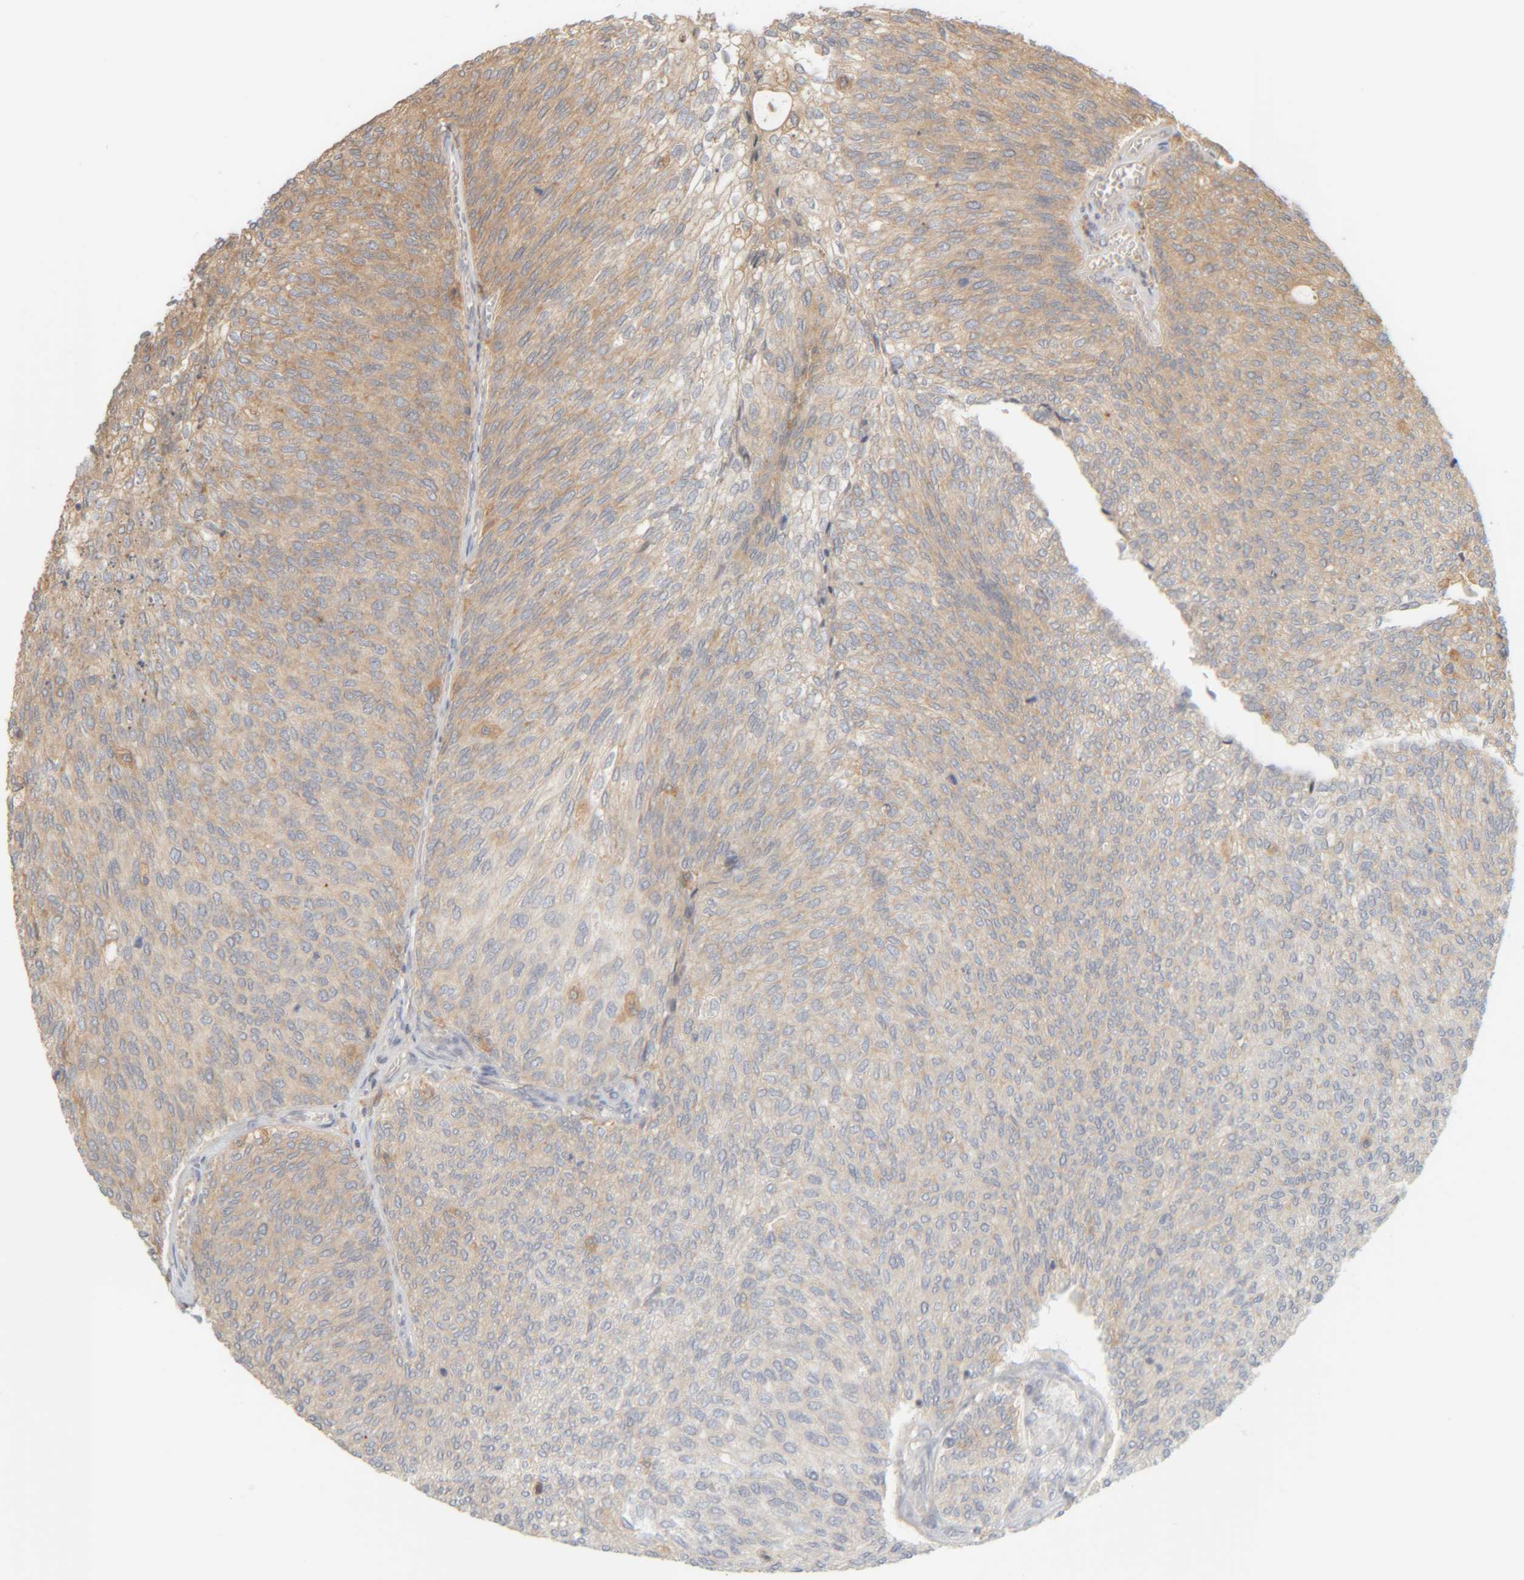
{"staining": {"intensity": "weak", "quantity": "25%-75%", "location": "cytoplasmic/membranous"}, "tissue": "urothelial cancer", "cell_type": "Tumor cells", "image_type": "cancer", "snomed": [{"axis": "morphology", "description": "Urothelial carcinoma, Low grade"}, {"axis": "topography", "description": "Urinary bladder"}], "caption": "Weak cytoplasmic/membranous protein expression is appreciated in about 25%-75% of tumor cells in urothelial carcinoma (low-grade). The staining is performed using DAB (3,3'-diaminobenzidine) brown chromogen to label protein expression. The nuclei are counter-stained blue using hematoxylin.", "gene": "TMEM192", "patient": {"sex": "female", "age": 79}}